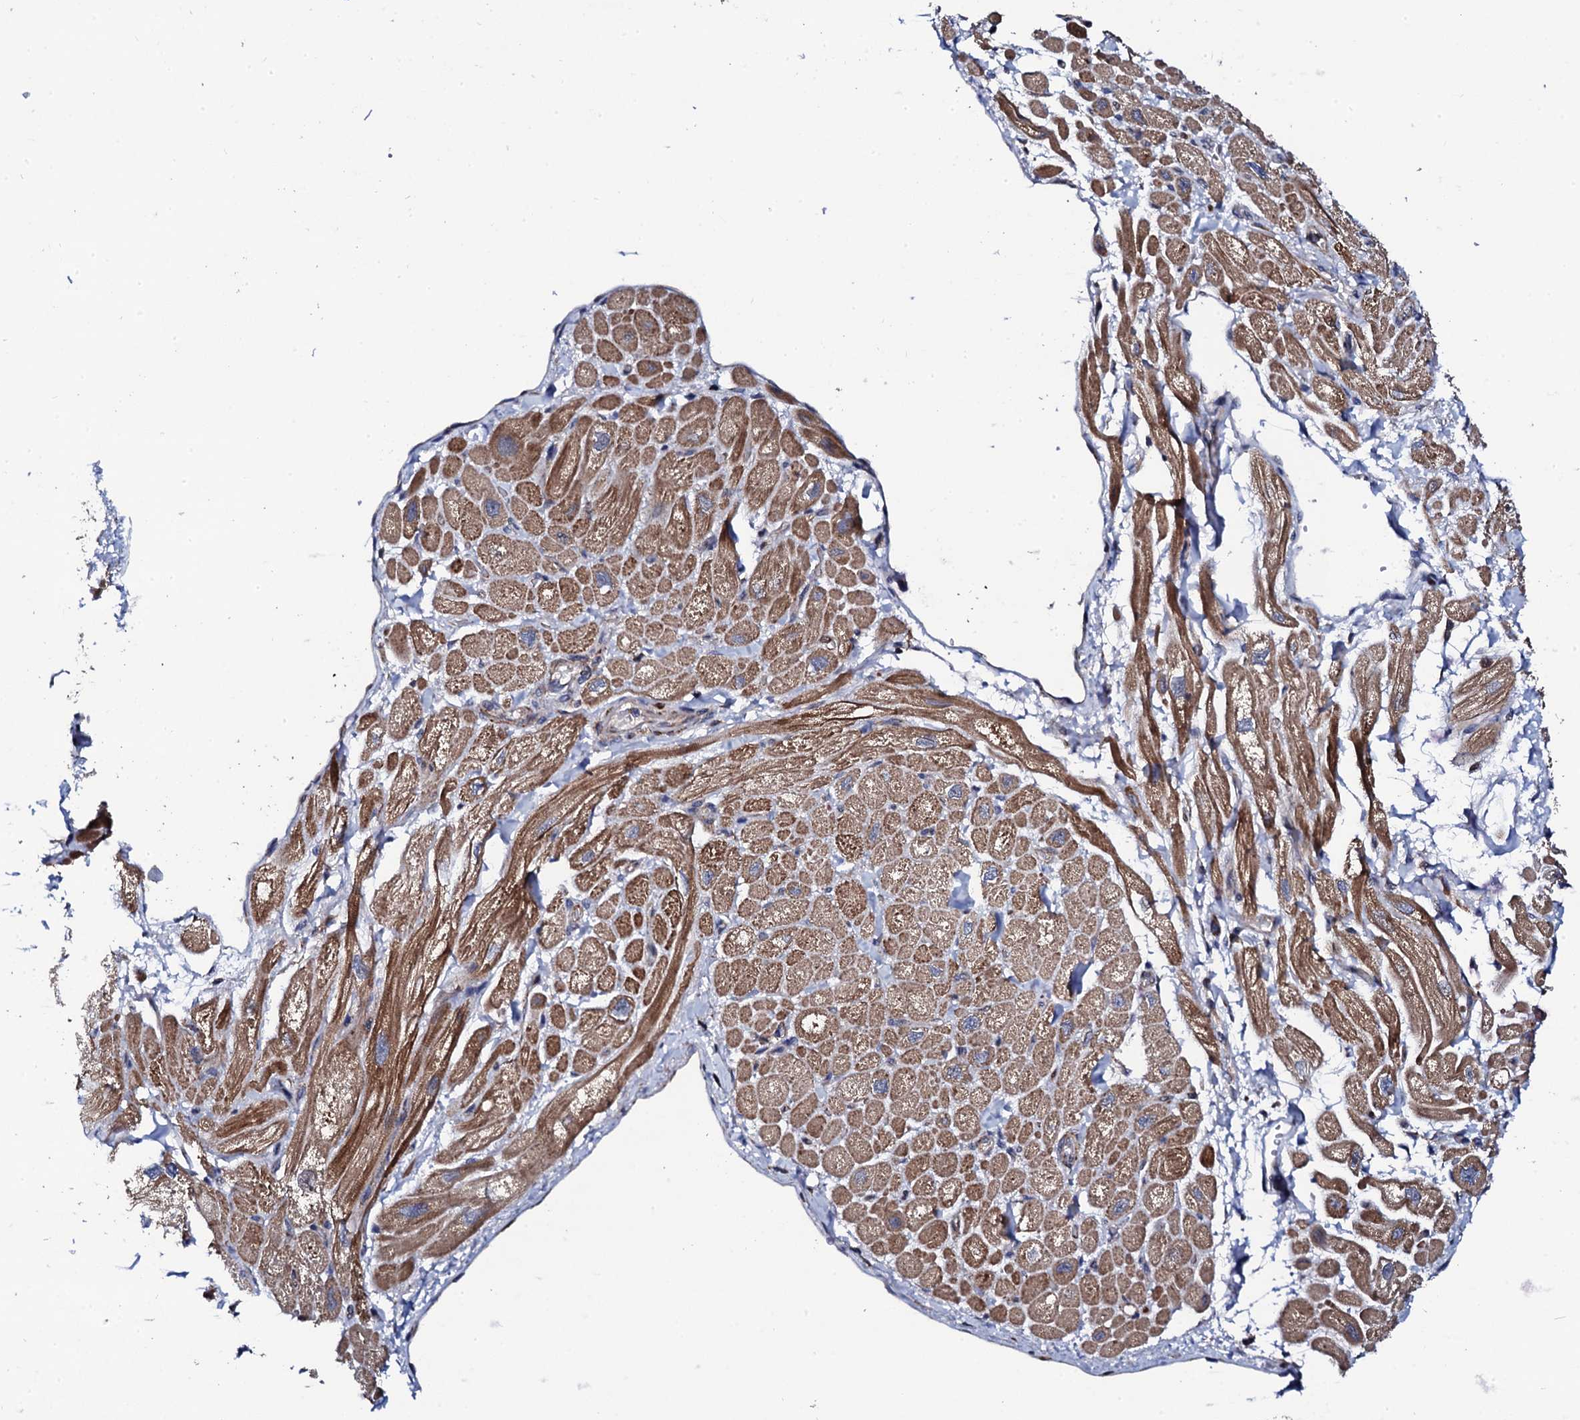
{"staining": {"intensity": "moderate", "quantity": "25%-75%", "location": "cytoplasmic/membranous"}, "tissue": "heart muscle", "cell_type": "Cardiomyocytes", "image_type": "normal", "snomed": [{"axis": "morphology", "description": "Normal tissue, NOS"}, {"axis": "topography", "description": "Heart"}], "caption": "High-magnification brightfield microscopy of unremarkable heart muscle stained with DAB (3,3'-diaminobenzidine) (brown) and counterstained with hematoxylin (blue). cardiomyocytes exhibit moderate cytoplasmic/membranous staining is seen in approximately25%-75% of cells. (DAB = brown stain, brightfield microscopy at high magnification).", "gene": "COG4", "patient": {"sex": "male", "age": 65}}